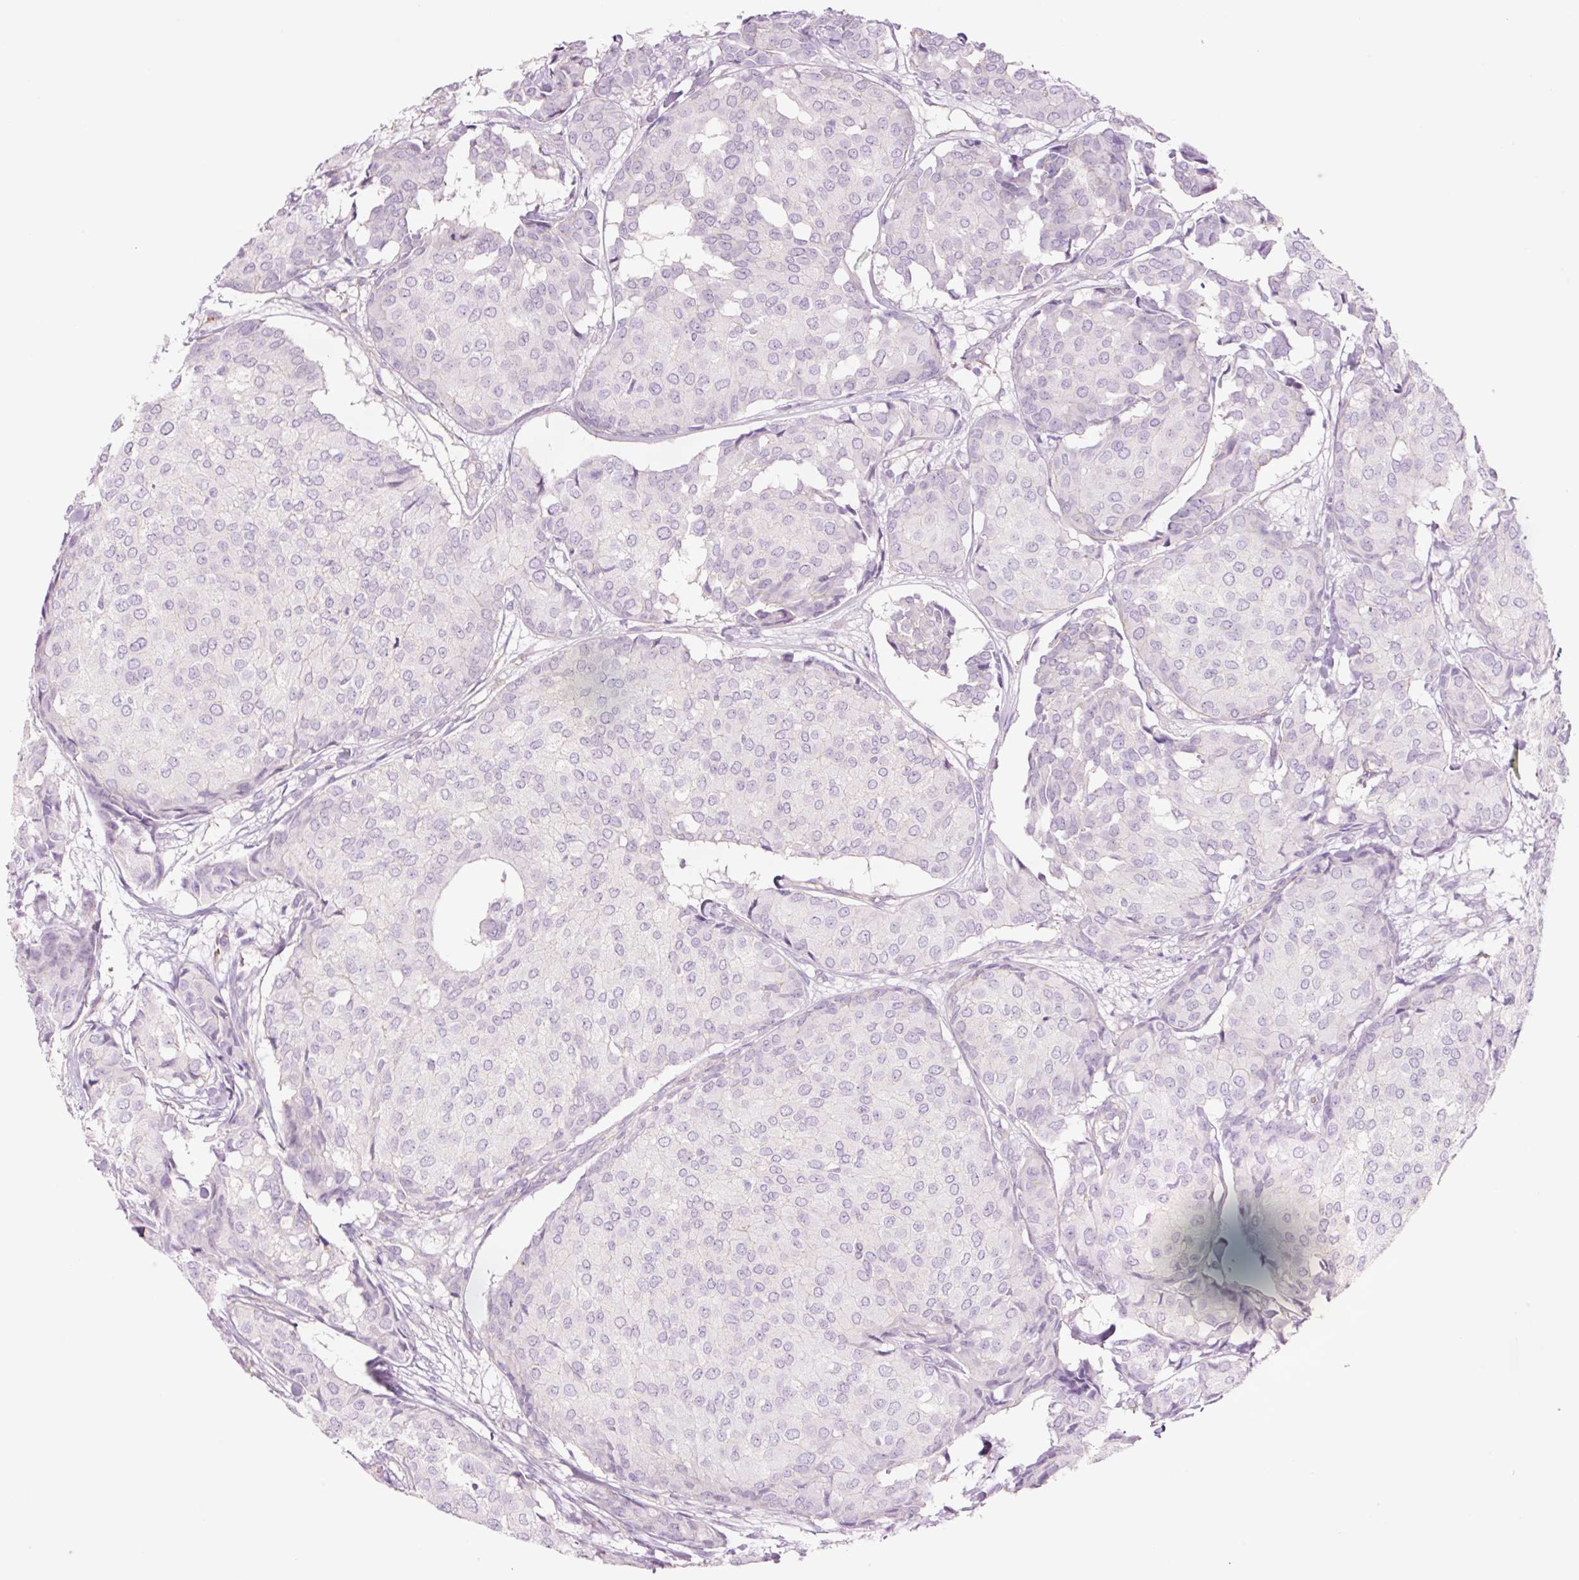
{"staining": {"intensity": "negative", "quantity": "none", "location": "none"}, "tissue": "breast cancer", "cell_type": "Tumor cells", "image_type": "cancer", "snomed": [{"axis": "morphology", "description": "Duct carcinoma"}, {"axis": "topography", "description": "Breast"}], "caption": "There is no significant staining in tumor cells of breast cancer (infiltrating ductal carcinoma).", "gene": "HSPA4L", "patient": {"sex": "female", "age": 75}}